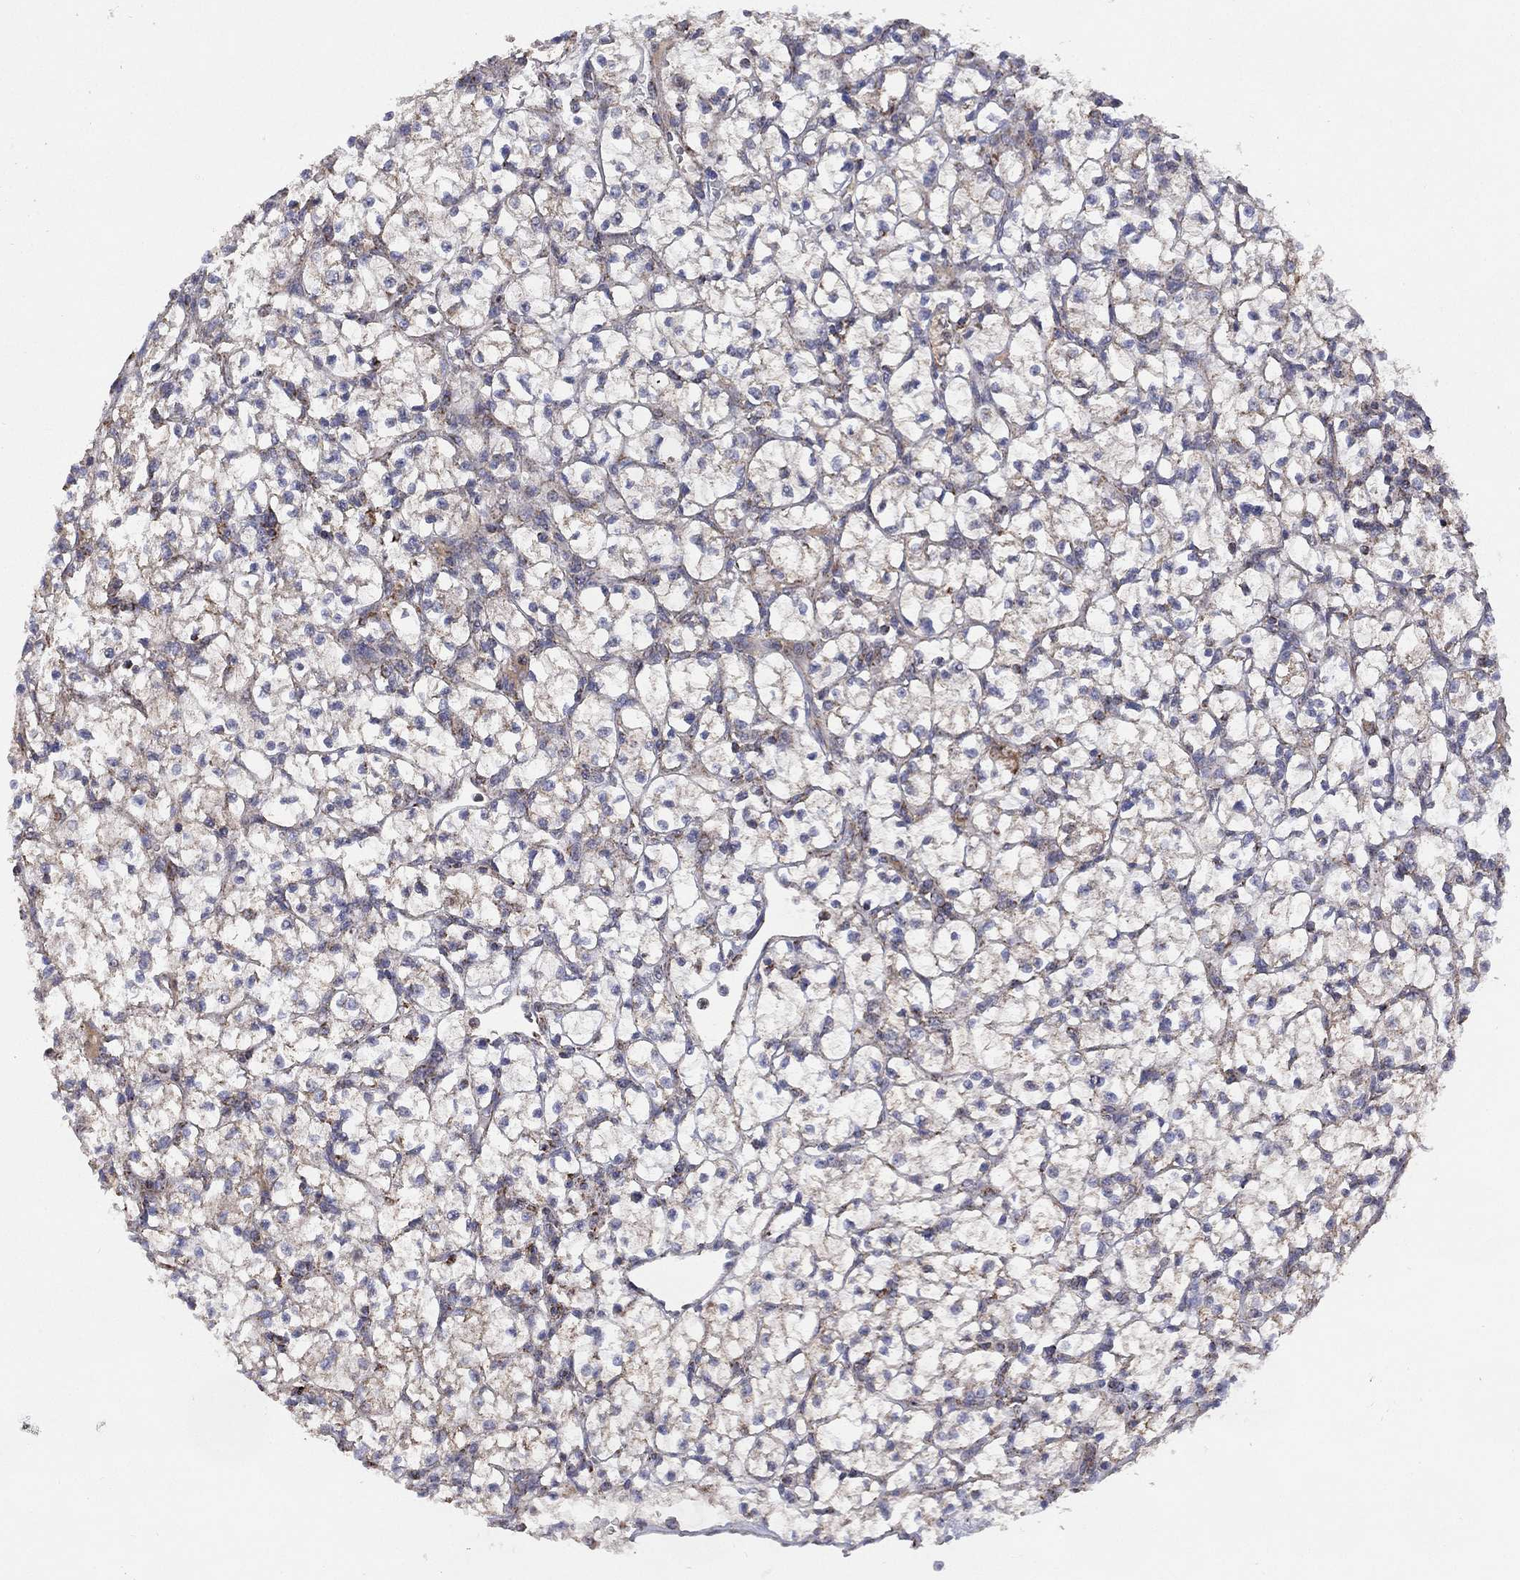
{"staining": {"intensity": "negative", "quantity": "none", "location": "none"}, "tissue": "renal cancer", "cell_type": "Tumor cells", "image_type": "cancer", "snomed": [{"axis": "morphology", "description": "Adenocarcinoma, NOS"}, {"axis": "topography", "description": "Kidney"}], "caption": "An immunohistochemistry image of renal cancer is shown. There is no staining in tumor cells of renal cancer.", "gene": "PPP2R5A", "patient": {"sex": "female", "age": 64}}